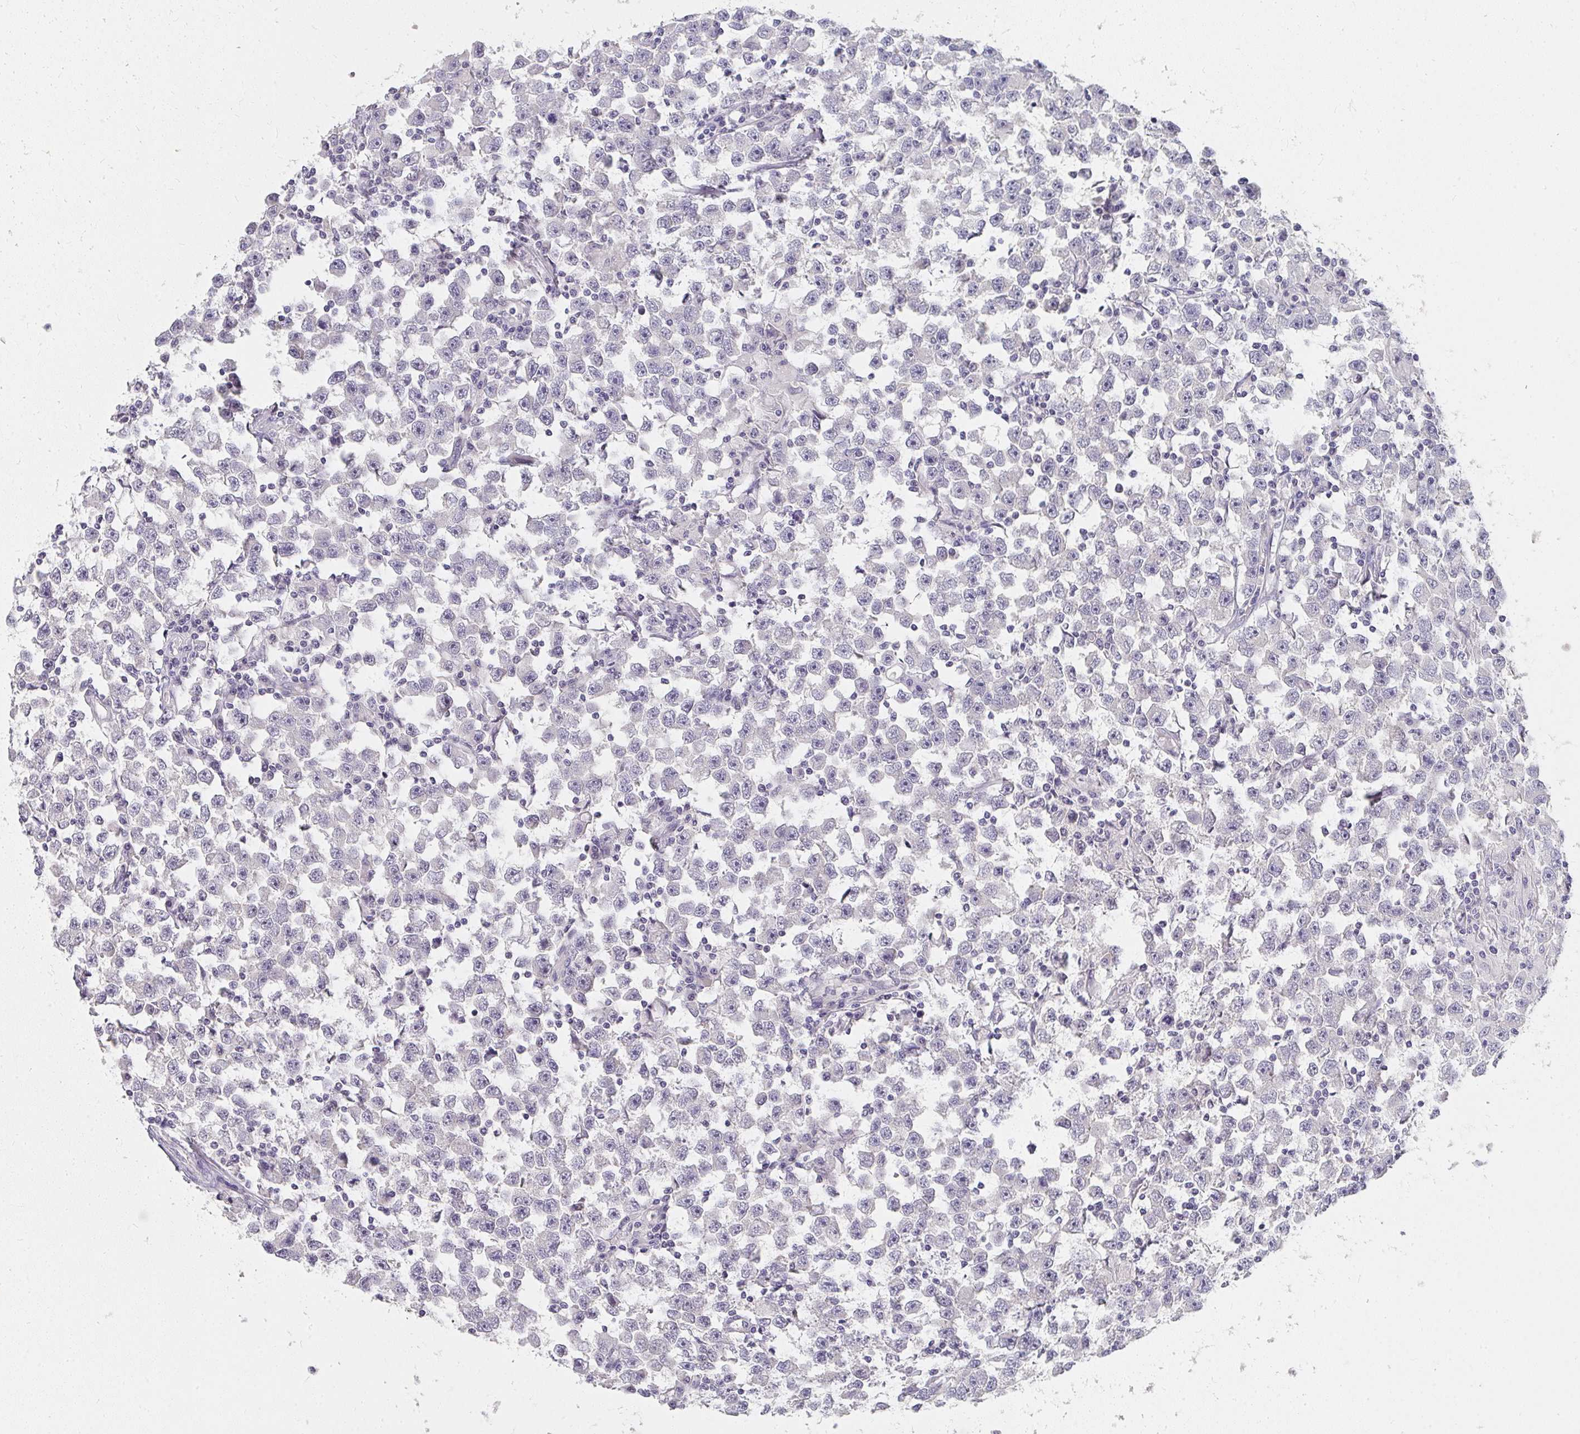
{"staining": {"intensity": "negative", "quantity": "none", "location": "none"}, "tissue": "testis cancer", "cell_type": "Tumor cells", "image_type": "cancer", "snomed": [{"axis": "morphology", "description": "Seminoma, NOS"}, {"axis": "topography", "description": "Testis"}], "caption": "Testis seminoma was stained to show a protein in brown. There is no significant positivity in tumor cells.", "gene": "SYNCRIP", "patient": {"sex": "male", "age": 33}}